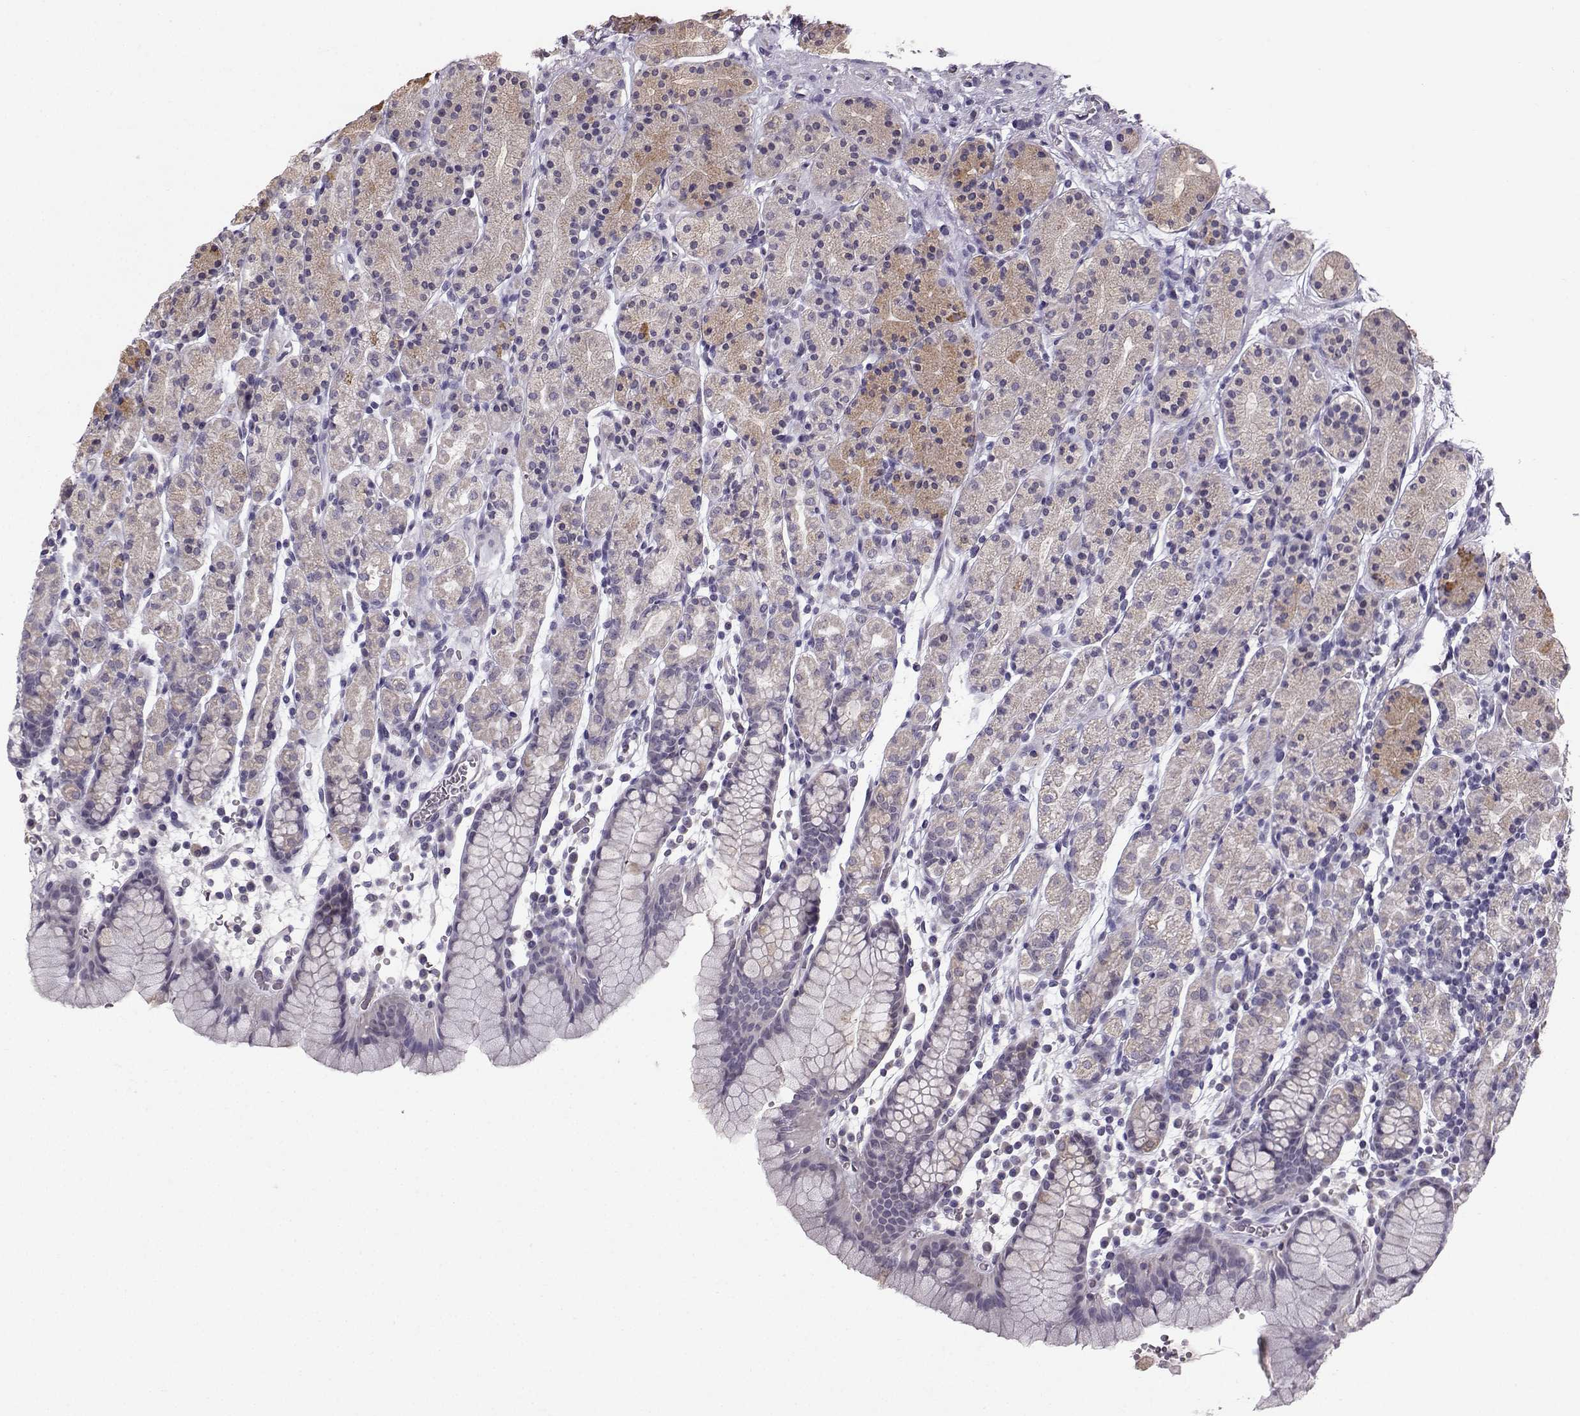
{"staining": {"intensity": "weak", "quantity": "<25%", "location": "cytoplasmic/membranous"}, "tissue": "stomach", "cell_type": "Glandular cells", "image_type": "normal", "snomed": [{"axis": "morphology", "description": "Normal tissue, NOS"}, {"axis": "topography", "description": "Stomach, upper"}, {"axis": "topography", "description": "Stomach"}], "caption": "Immunohistochemistry (IHC) of normal stomach demonstrates no expression in glandular cells. (Brightfield microscopy of DAB (3,3'-diaminobenzidine) immunohistochemistry (IHC) at high magnification).", "gene": "TSPYL5", "patient": {"sex": "male", "age": 62}}